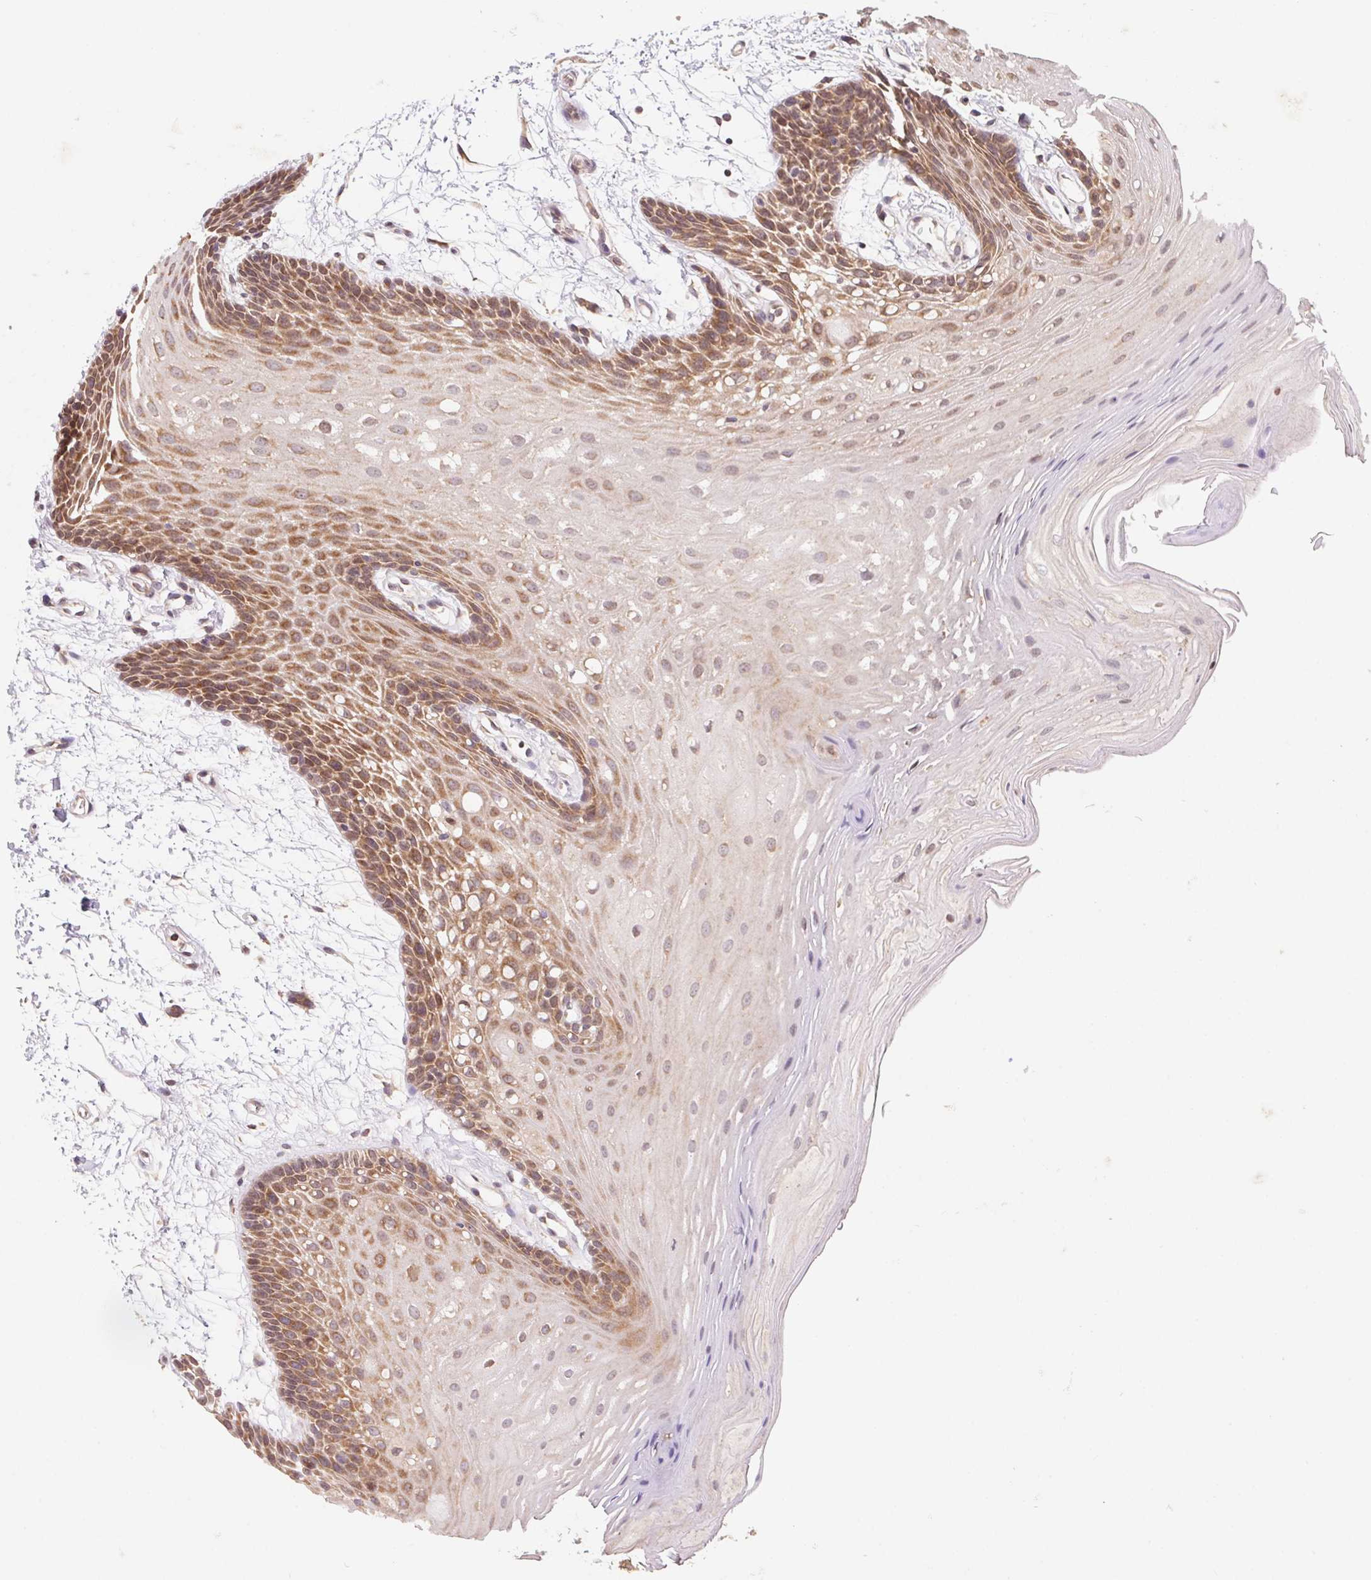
{"staining": {"intensity": "moderate", "quantity": ">75%", "location": "cytoplasmic/membranous"}, "tissue": "oral mucosa", "cell_type": "Squamous epithelial cells", "image_type": "normal", "snomed": [{"axis": "morphology", "description": "Normal tissue, NOS"}, {"axis": "morphology", "description": "Squamous cell carcinoma, NOS"}, {"axis": "topography", "description": "Oral tissue"}, {"axis": "topography", "description": "Tounge, NOS"}, {"axis": "topography", "description": "Head-Neck"}], "caption": "Oral mucosa stained for a protein displays moderate cytoplasmic/membranous positivity in squamous epithelial cells.", "gene": "RPL27A", "patient": {"sex": "male", "age": 62}}